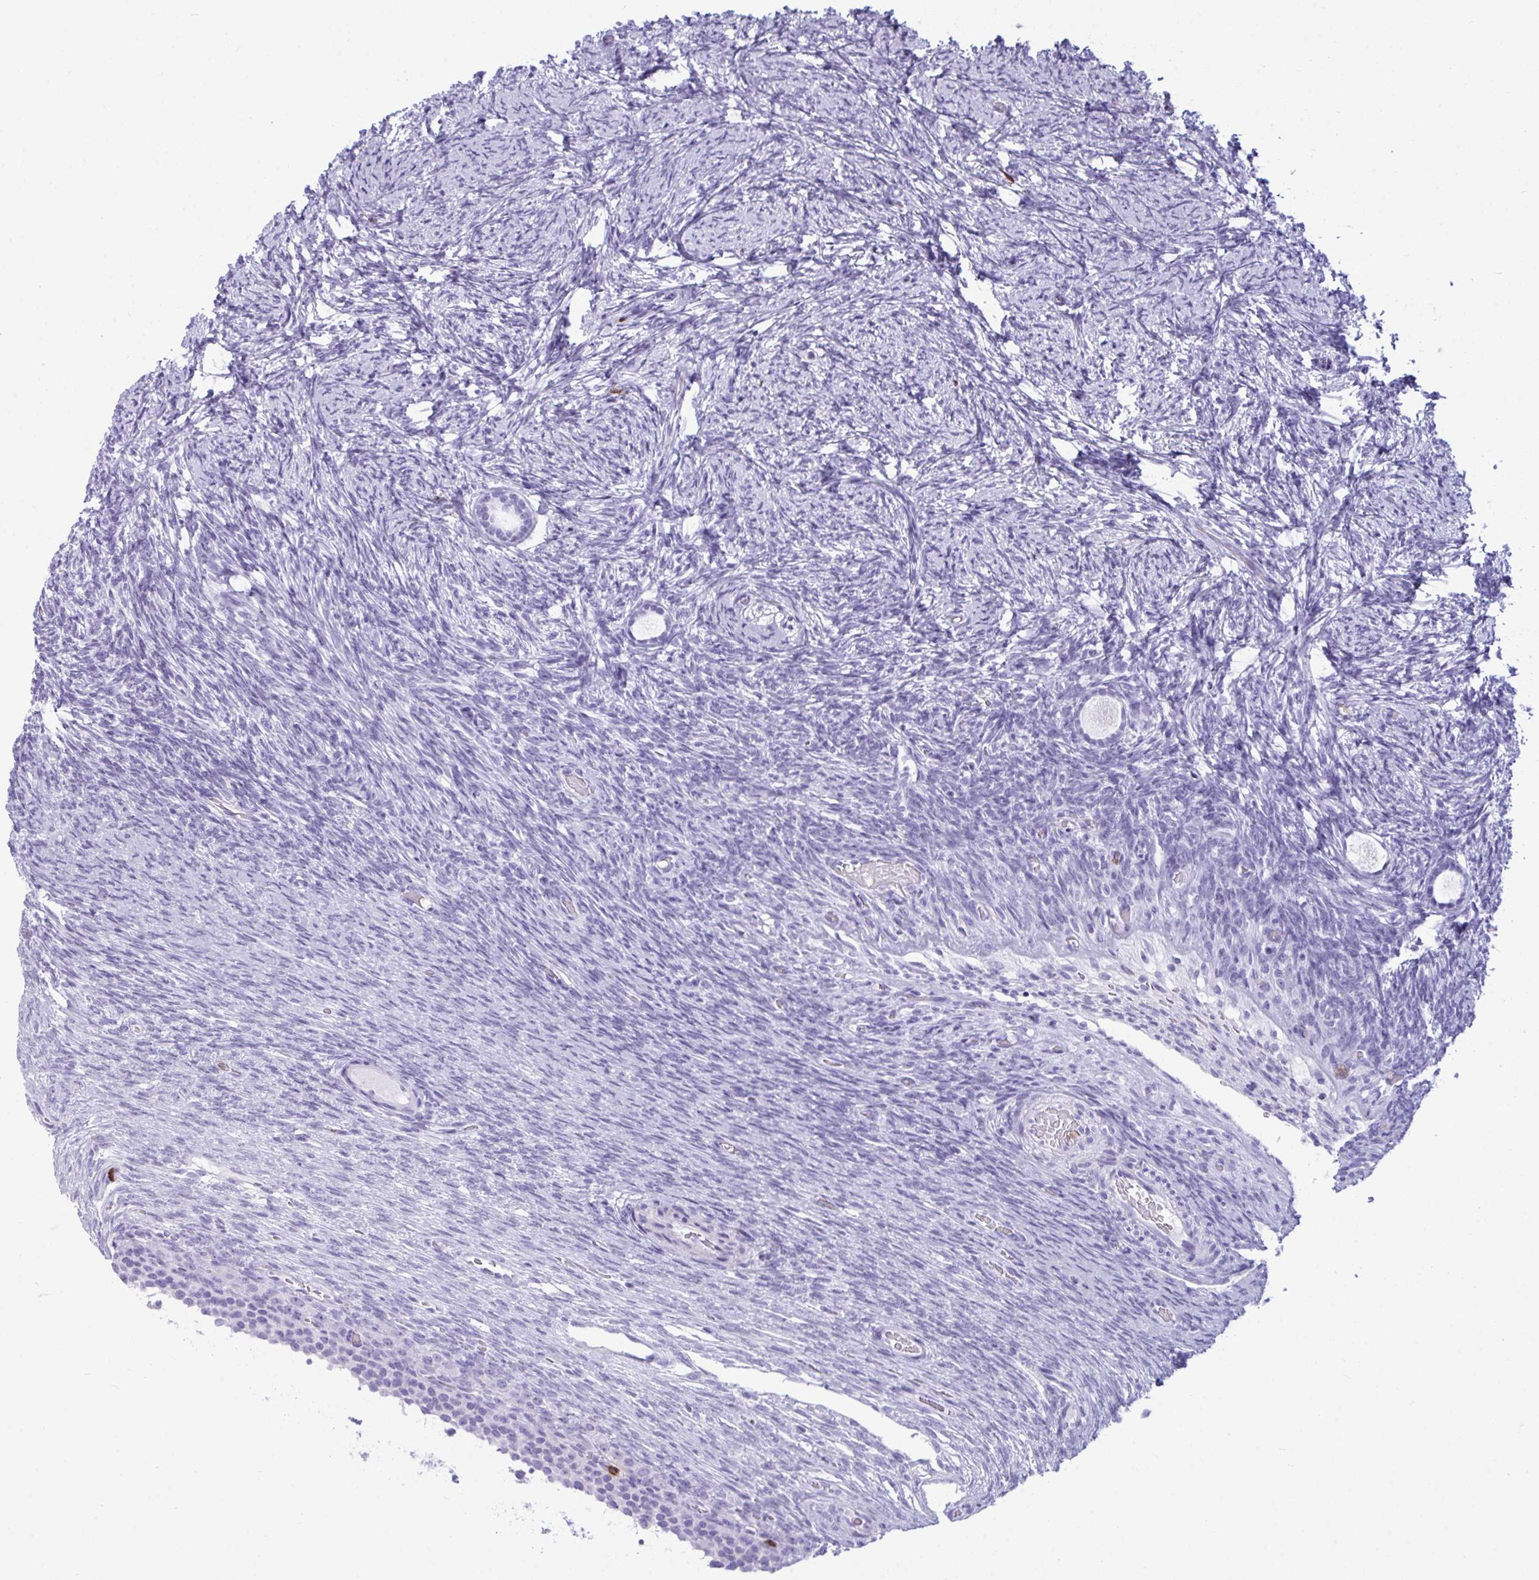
{"staining": {"intensity": "negative", "quantity": "none", "location": "none"}, "tissue": "ovary", "cell_type": "Follicle cells", "image_type": "normal", "snomed": [{"axis": "morphology", "description": "Normal tissue, NOS"}, {"axis": "topography", "description": "Ovary"}], "caption": "This image is of unremarkable ovary stained with immunohistochemistry (IHC) to label a protein in brown with the nuclei are counter-stained blue. There is no staining in follicle cells. The staining was performed using DAB (3,3'-diaminobenzidine) to visualize the protein expression in brown, while the nuclei were stained in blue with hematoxylin (Magnification: 20x).", "gene": "ARHGAP42", "patient": {"sex": "female", "age": 34}}